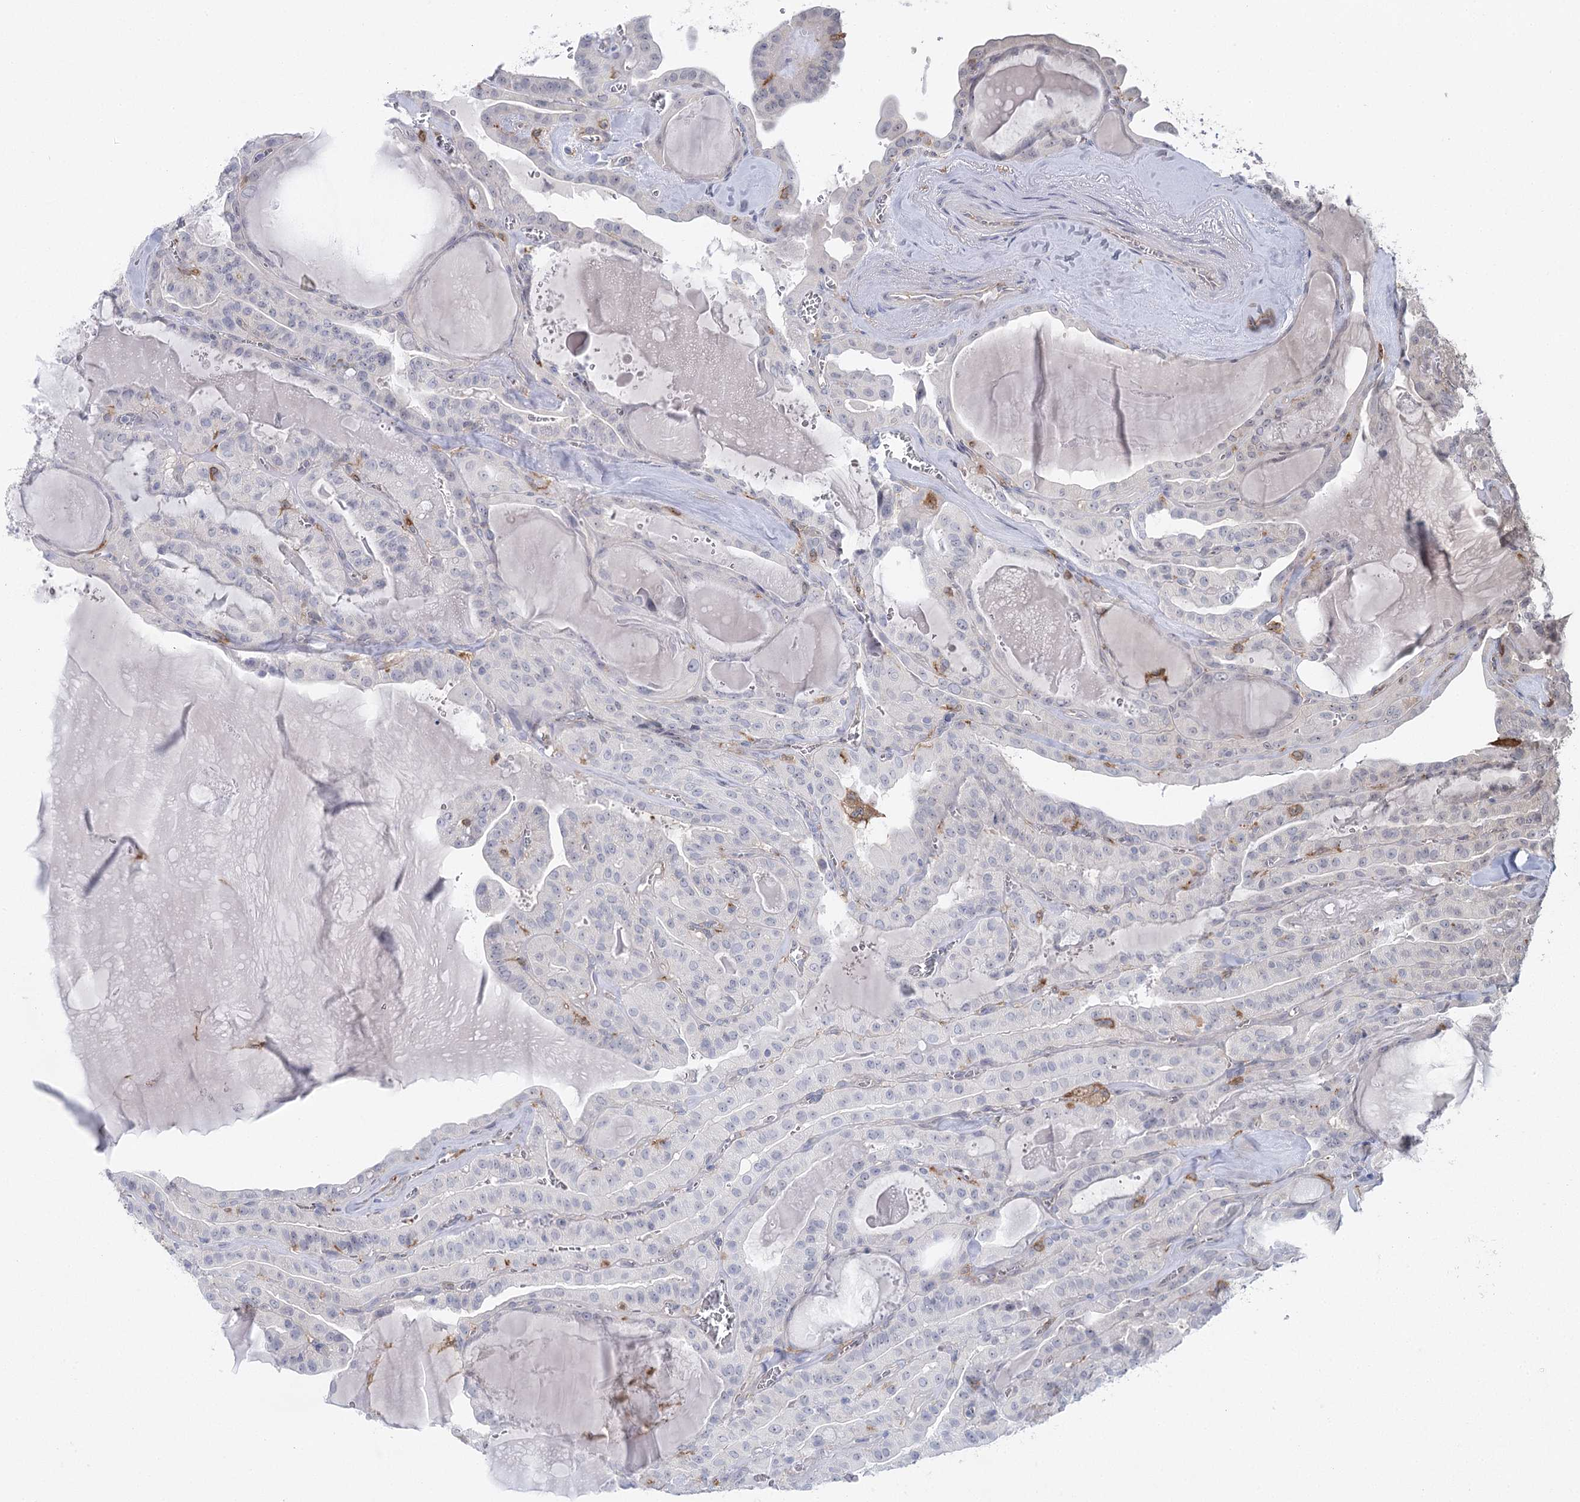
{"staining": {"intensity": "negative", "quantity": "none", "location": "none"}, "tissue": "thyroid cancer", "cell_type": "Tumor cells", "image_type": "cancer", "snomed": [{"axis": "morphology", "description": "Papillary adenocarcinoma, NOS"}, {"axis": "topography", "description": "Thyroid gland"}], "caption": "Human thyroid cancer stained for a protein using IHC demonstrates no staining in tumor cells.", "gene": "CCDC88A", "patient": {"sex": "male", "age": 52}}